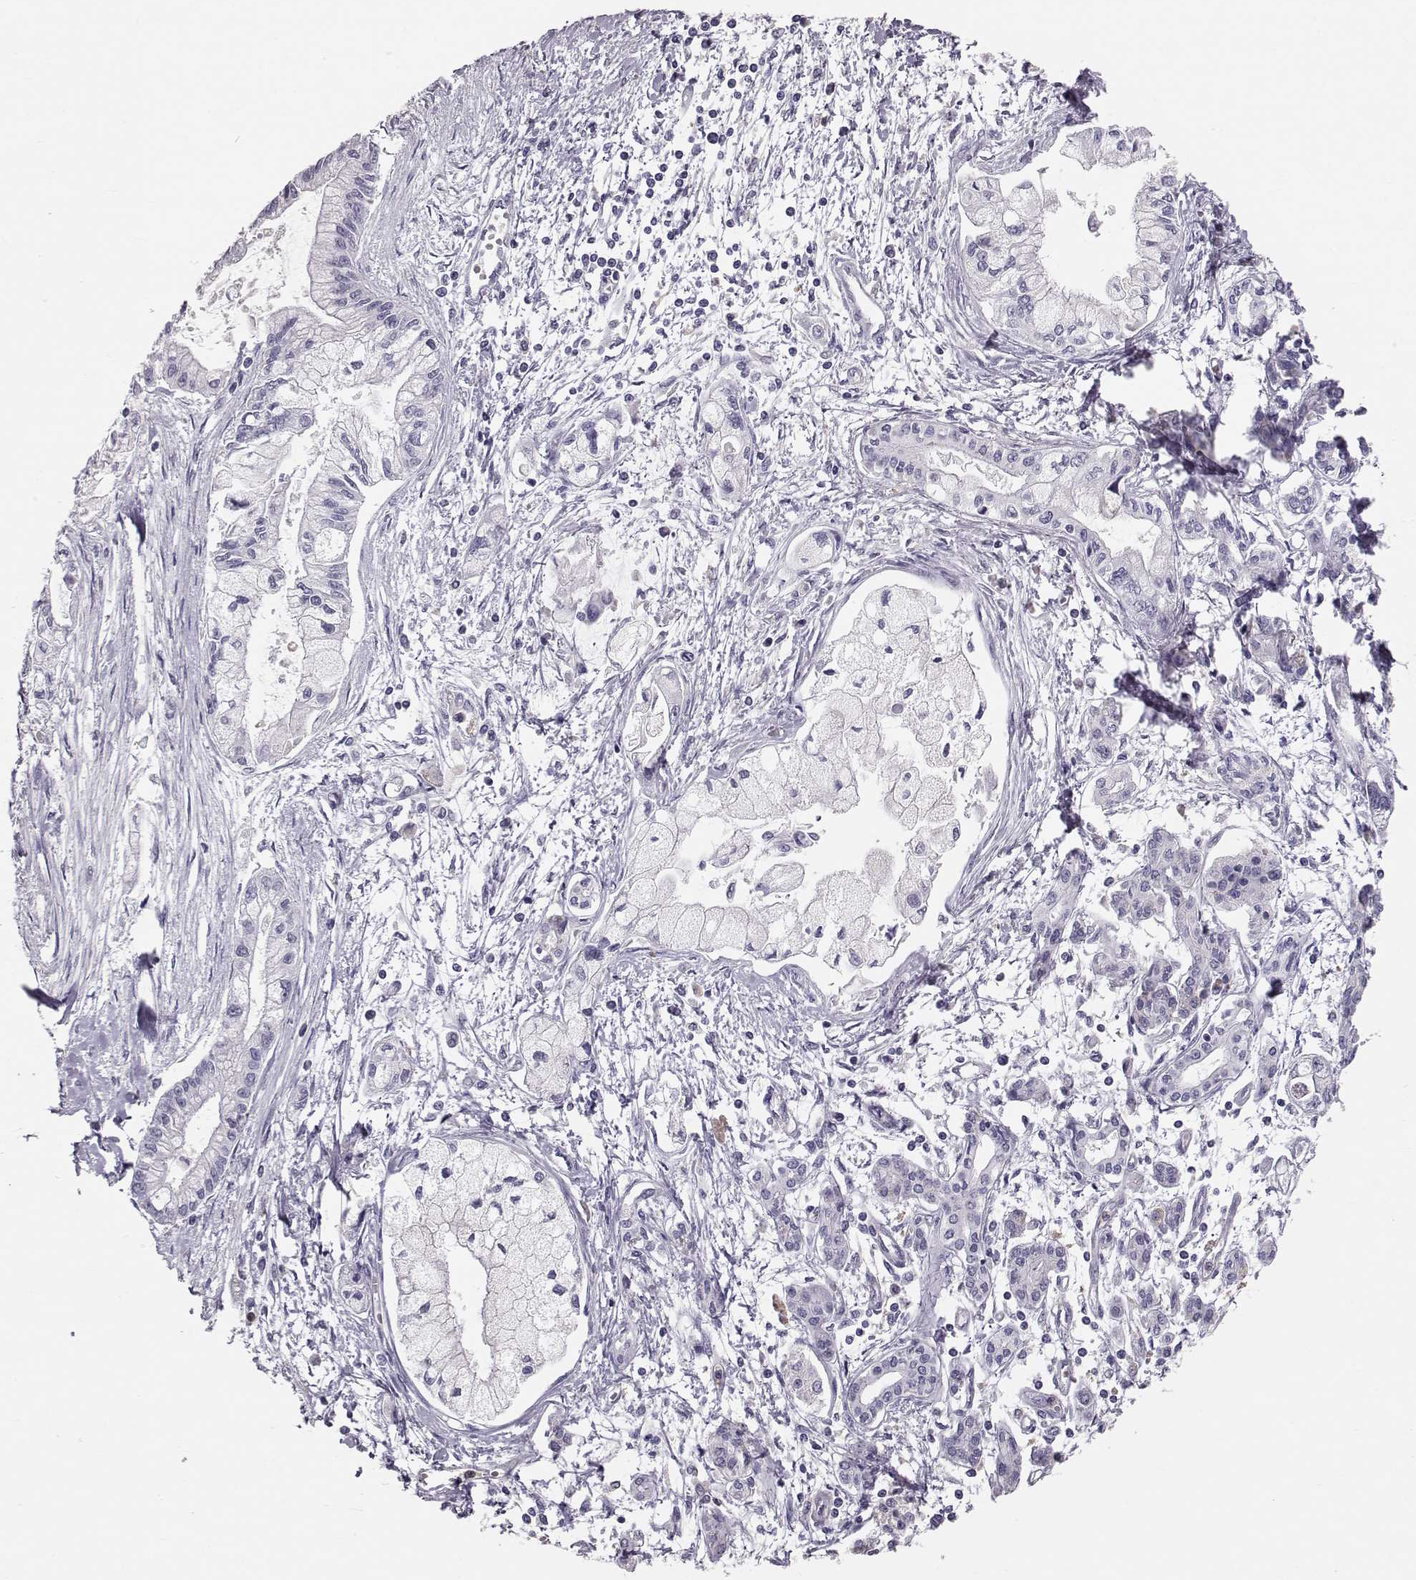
{"staining": {"intensity": "negative", "quantity": "none", "location": "none"}, "tissue": "pancreatic cancer", "cell_type": "Tumor cells", "image_type": "cancer", "snomed": [{"axis": "morphology", "description": "Adenocarcinoma, NOS"}, {"axis": "topography", "description": "Pancreas"}], "caption": "Tumor cells are negative for protein expression in human pancreatic cancer (adenocarcinoma).", "gene": "POU1F1", "patient": {"sex": "male", "age": 54}}